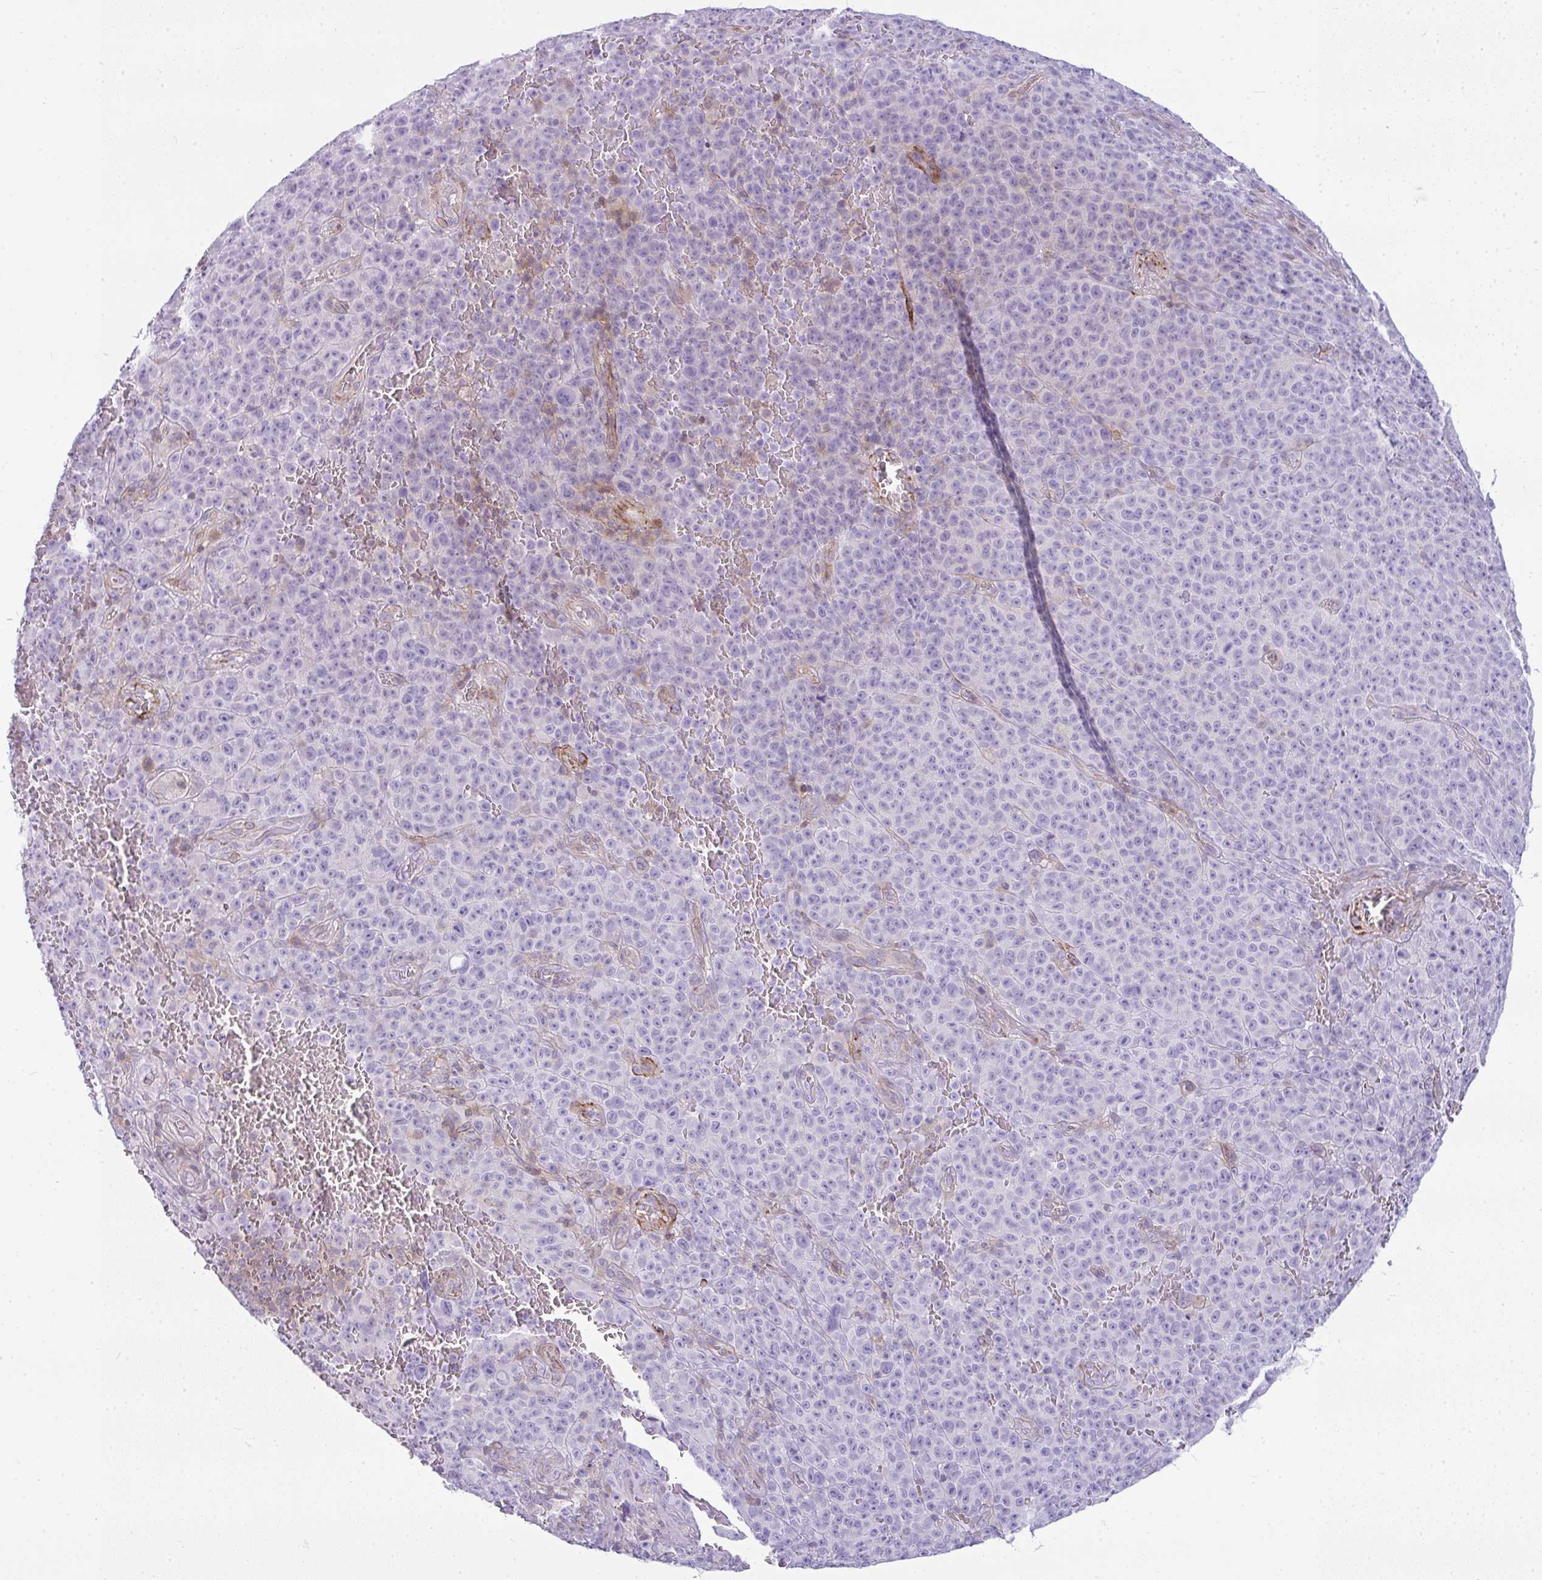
{"staining": {"intensity": "negative", "quantity": "none", "location": "none"}, "tissue": "melanoma", "cell_type": "Tumor cells", "image_type": "cancer", "snomed": [{"axis": "morphology", "description": "Malignant melanoma, NOS"}, {"axis": "topography", "description": "Skin"}], "caption": "An immunohistochemistry photomicrograph of melanoma is shown. There is no staining in tumor cells of melanoma. (DAB immunohistochemistry (IHC), high magnification).", "gene": "CDRT15", "patient": {"sex": "female", "age": 82}}